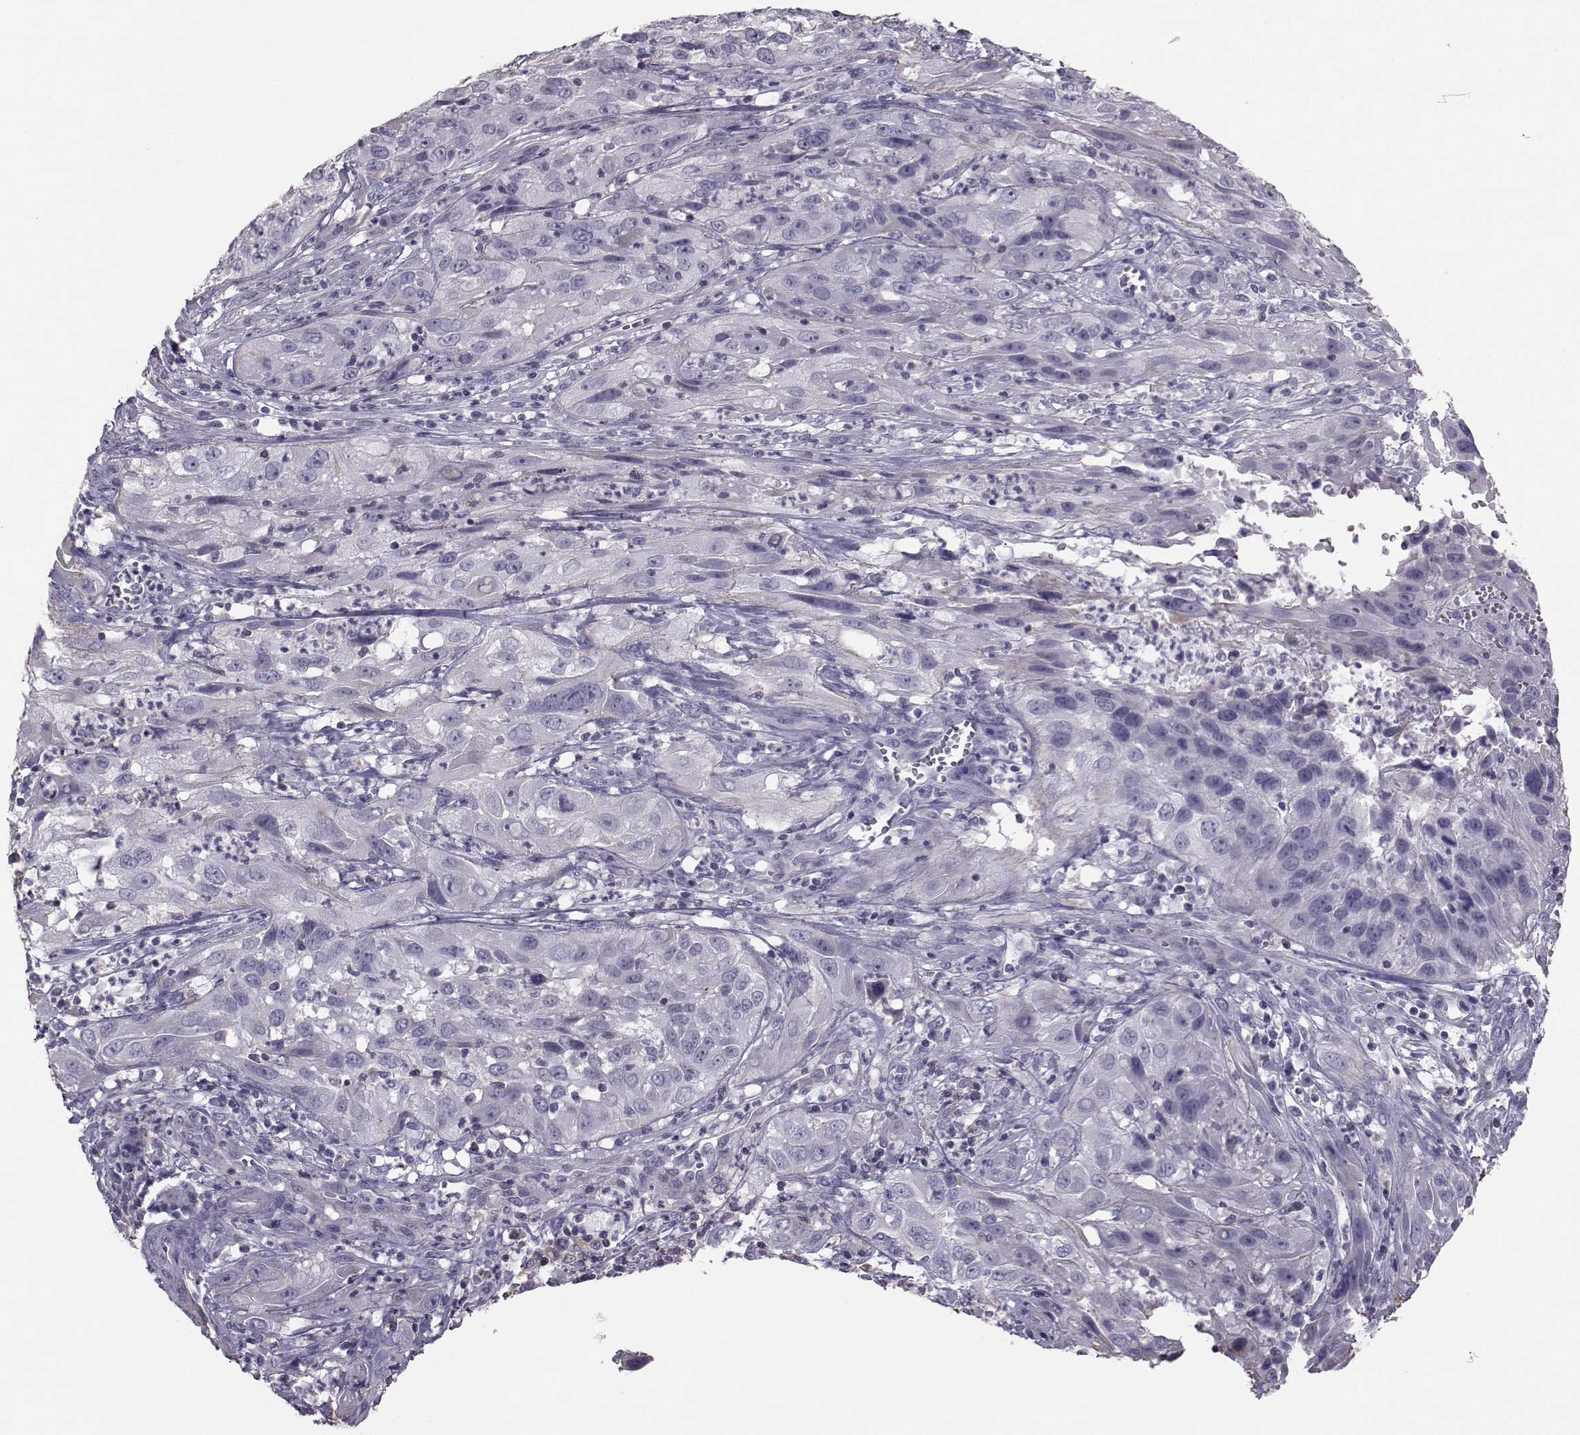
{"staining": {"intensity": "negative", "quantity": "none", "location": "none"}, "tissue": "cervical cancer", "cell_type": "Tumor cells", "image_type": "cancer", "snomed": [{"axis": "morphology", "description": "Squamous cell carcinoma, NOS"}, {"axis": "topography", "description": "Cervix"}], "caption": "Tumor cells are negative for brown protein staining in cervical cancer (squamous cell carcinoma).", "gene": "GARIN3", "patient": {"sex": "female", "age": 32}}